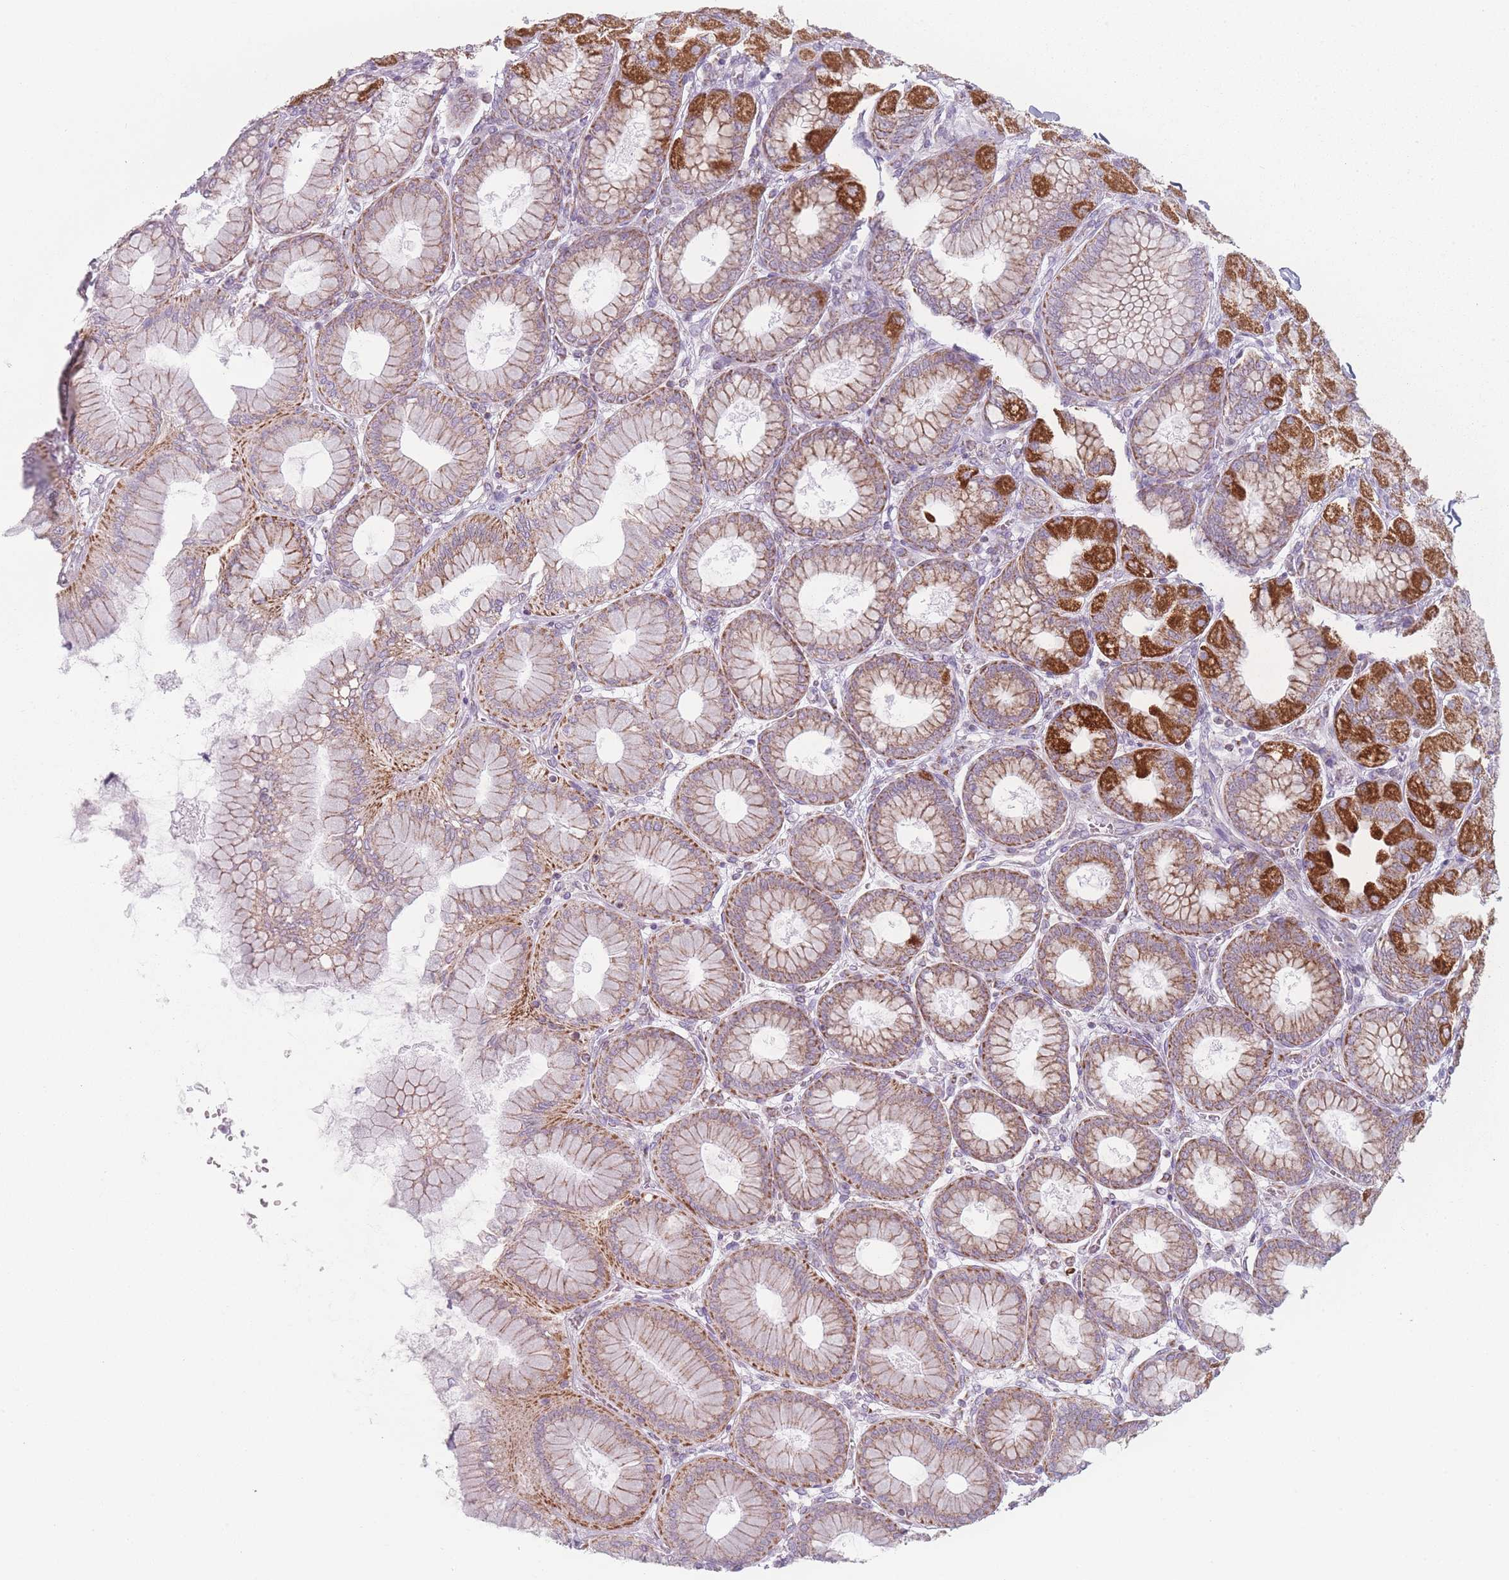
{"staining": {"intensity": "strong", "quantity": "25%-75%", "location": "cytoplasmic/membranous"}, "tissue": "stomach", "cell_type": "Glandular cells", "image_type": "normal", "snomed": [{"axis": "morphology", "description": "Normal tissue, NOS"}, {"axis": "topography", "description": "Stomach, upper"}], "caption": "The image displays immunohistochemical staining of unremarkable stomach. There is strong cytoplasmic/membranous positivity is identified in approximately 25%-75% of glandular cells.", "gene": "DCHS1", "patient": {"sex": "female", "age": 56}}